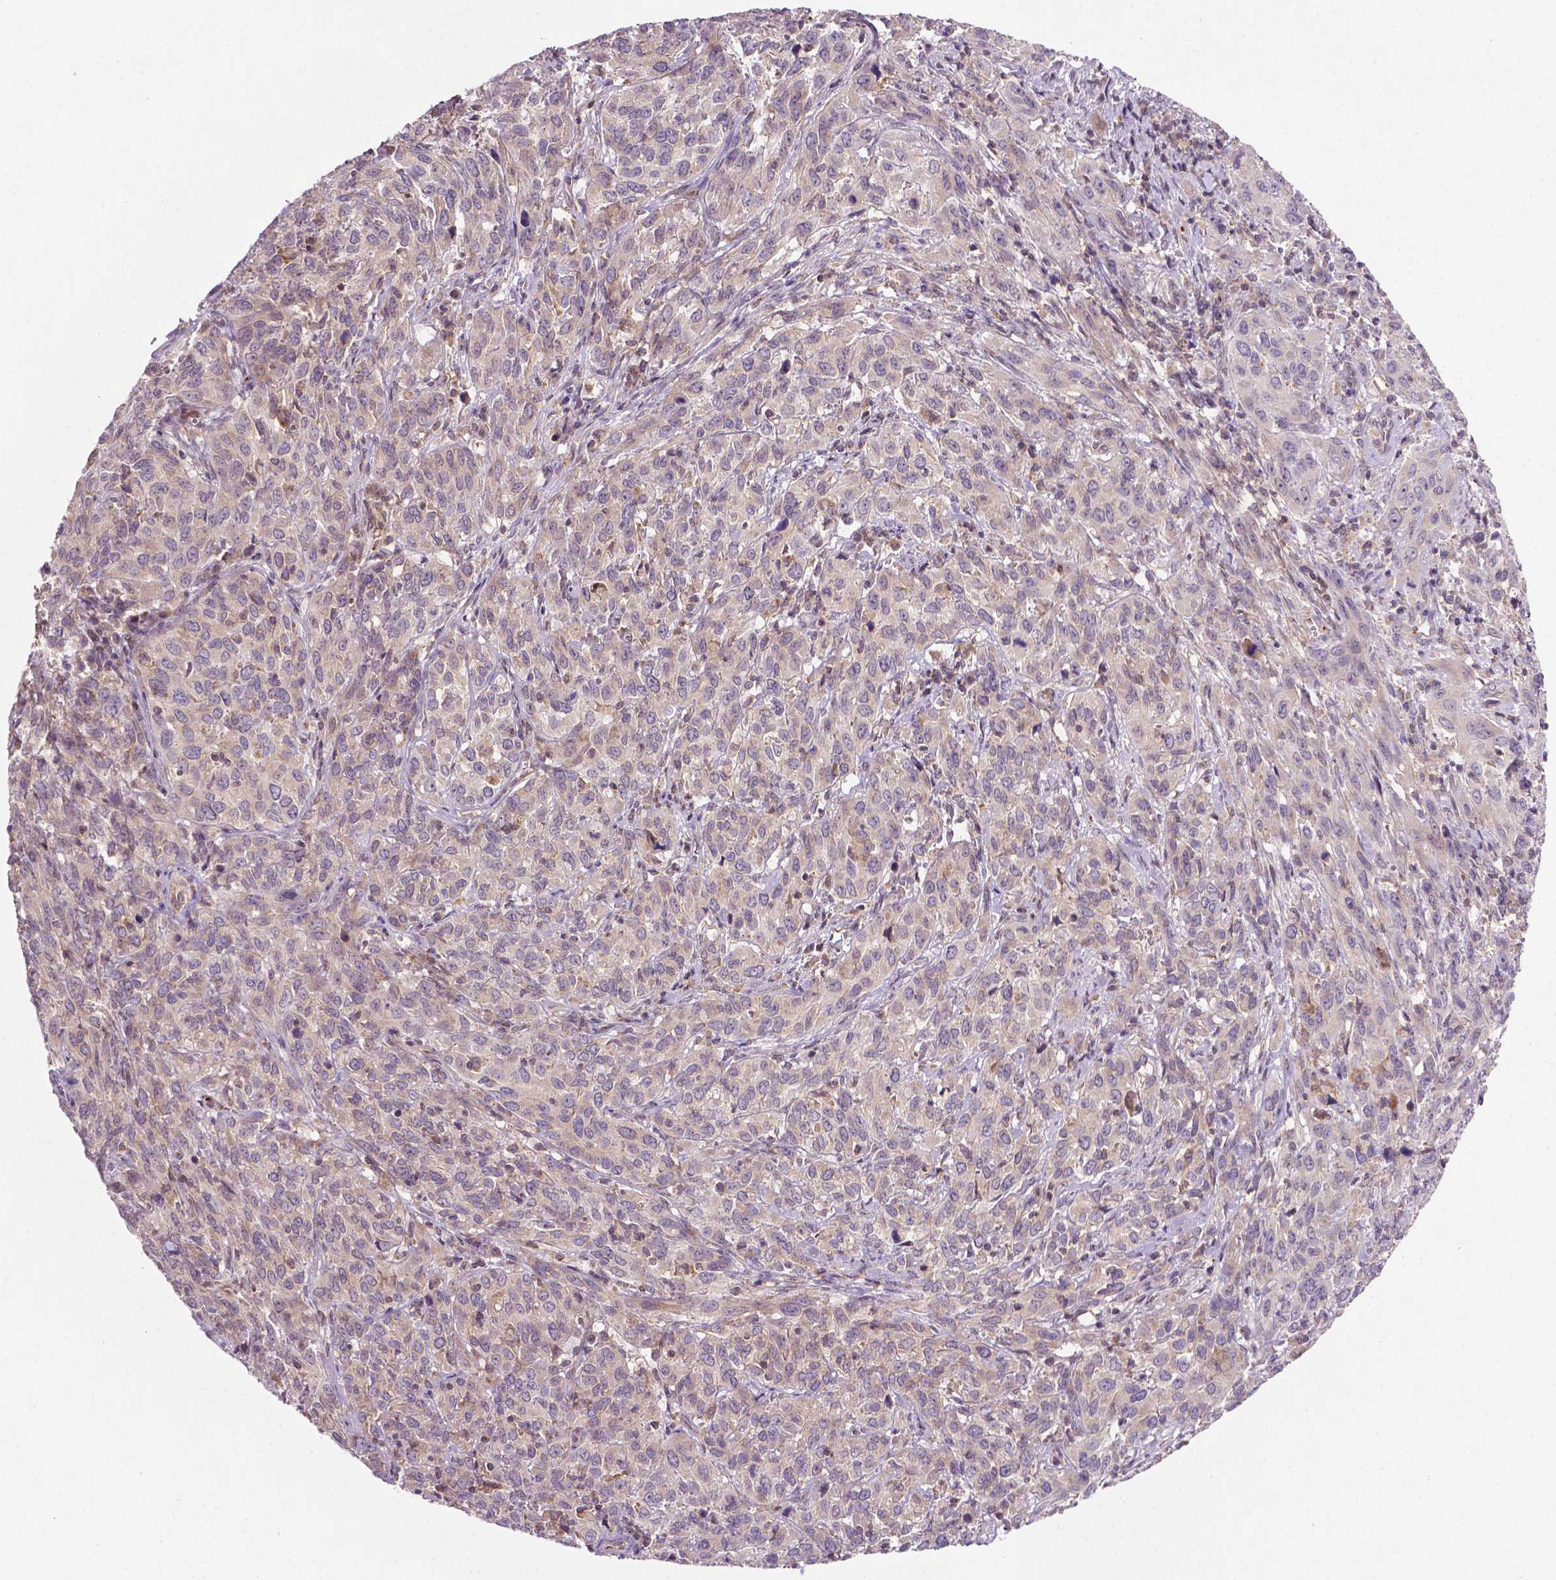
{"staining": {"intensity": "weak", "quantity": "<25%", "location": "cytoplasmic/membranous"}, "tissue": "cervical cancer", "cell_type": "Tumor cells", "image_type": "cancer", "snomed": [{"axis": "morphology", "description": "Squamous cell carcinoma, NOS"}, {"axis": "topography", "description": "Cervix"}], "caption": "The immunohistochemistry histopathology image has no significant staining in tumor cells of cervical cancer (squamous cell carcinoma) tissue.", "gene": "SPNS2", "patient": {"sex": "female", "age": 51}}